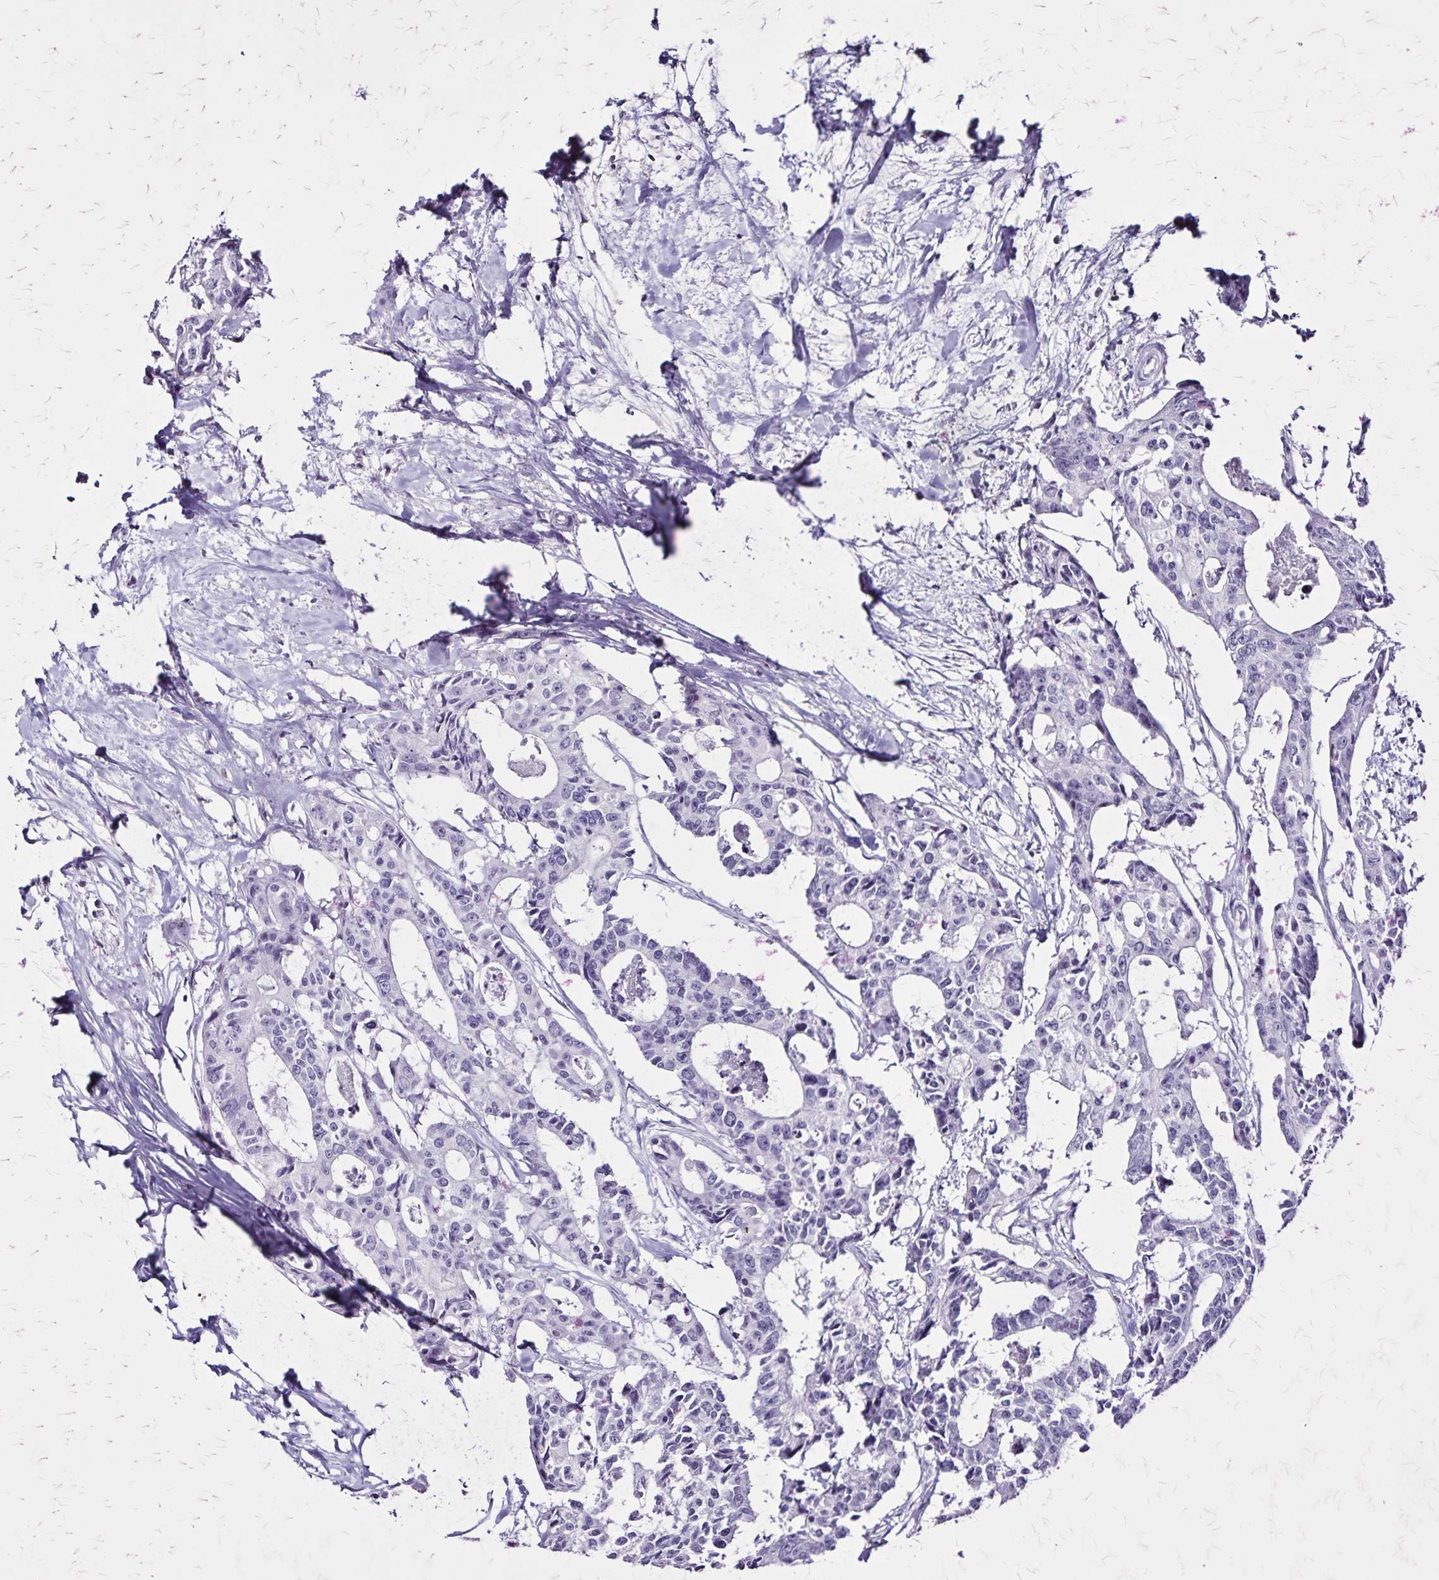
{"staining": {"intensity": "negative", "quantity": "none", "location": "none"}, "tissue": "colorectal cancer", "cell_type": "Tumor cells", "image_type": "cancer", "snomed": [{"axis": "morphology", "description": "Adenocarcinoma, NOS"}, {"axis": "topography", "description": "Rectum"}], "caption": "Colorectal adenocarcinoma was stained to show a protein in brown. There is no significant positivity in tumor cells.", "gene": "KRT2", "patient": {"sex": "male", "age": 57}}